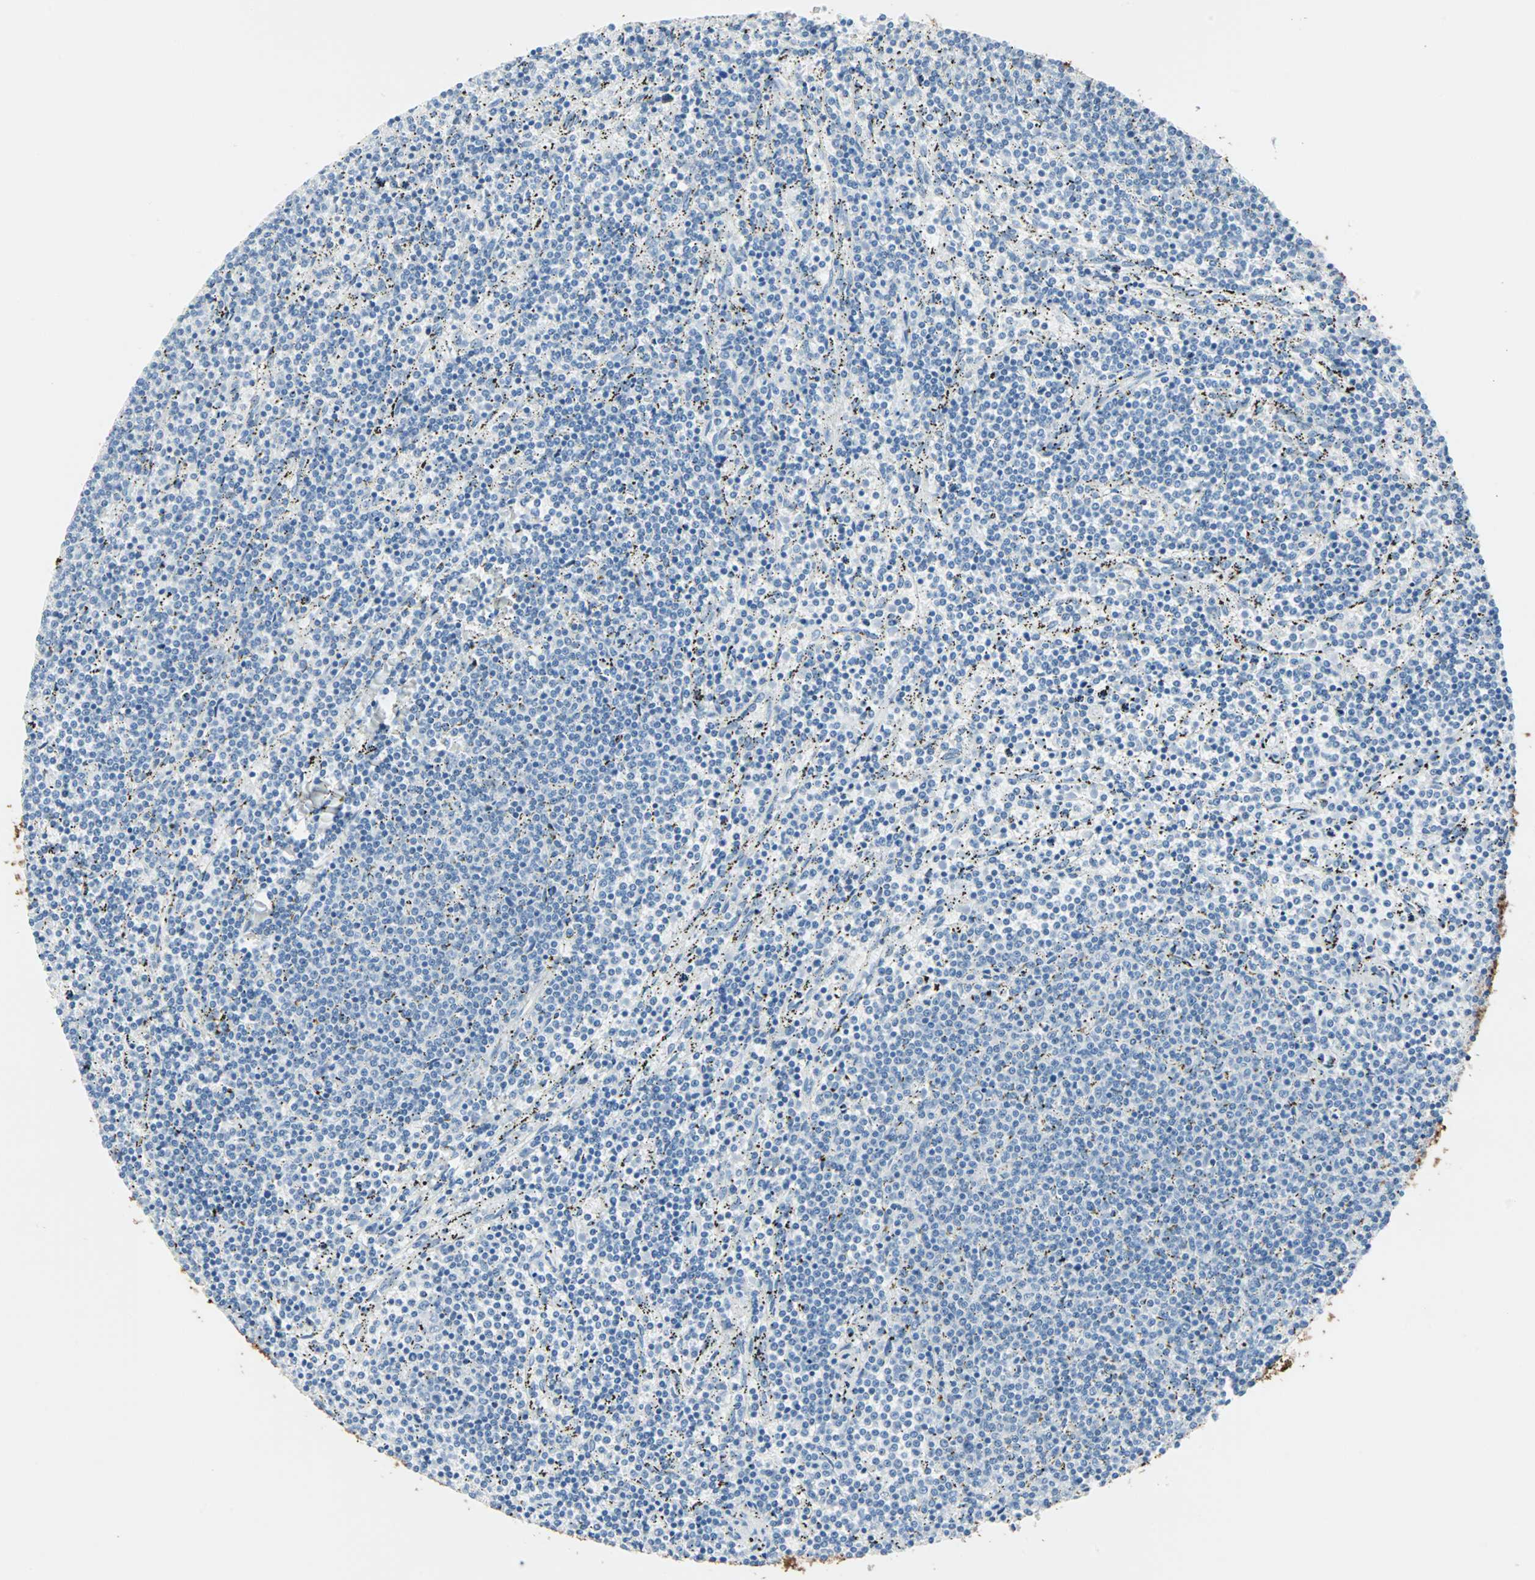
{"staining": {"intensity": "negative", "quantity": "none", "location": "none"}, "tissue": "lymphoma", "cell_type": "Tumor cells", "image_type": "cancer", "snomed": [{"axis": "morphology", "description": "Malignant lymphoma, non-Hodgkin's type, Low grade"}, {"axis": "topography", "description": "Spleen"}], "caption": "IHC photomicrograph of neoplastic tissue: lymphoma stained with DAB (3,3'-diaminobenzidine) reveals no significant protein positivity in tumor cells.", "gene": "STX1A", "patient": {"sex": "female", "age": 50}}